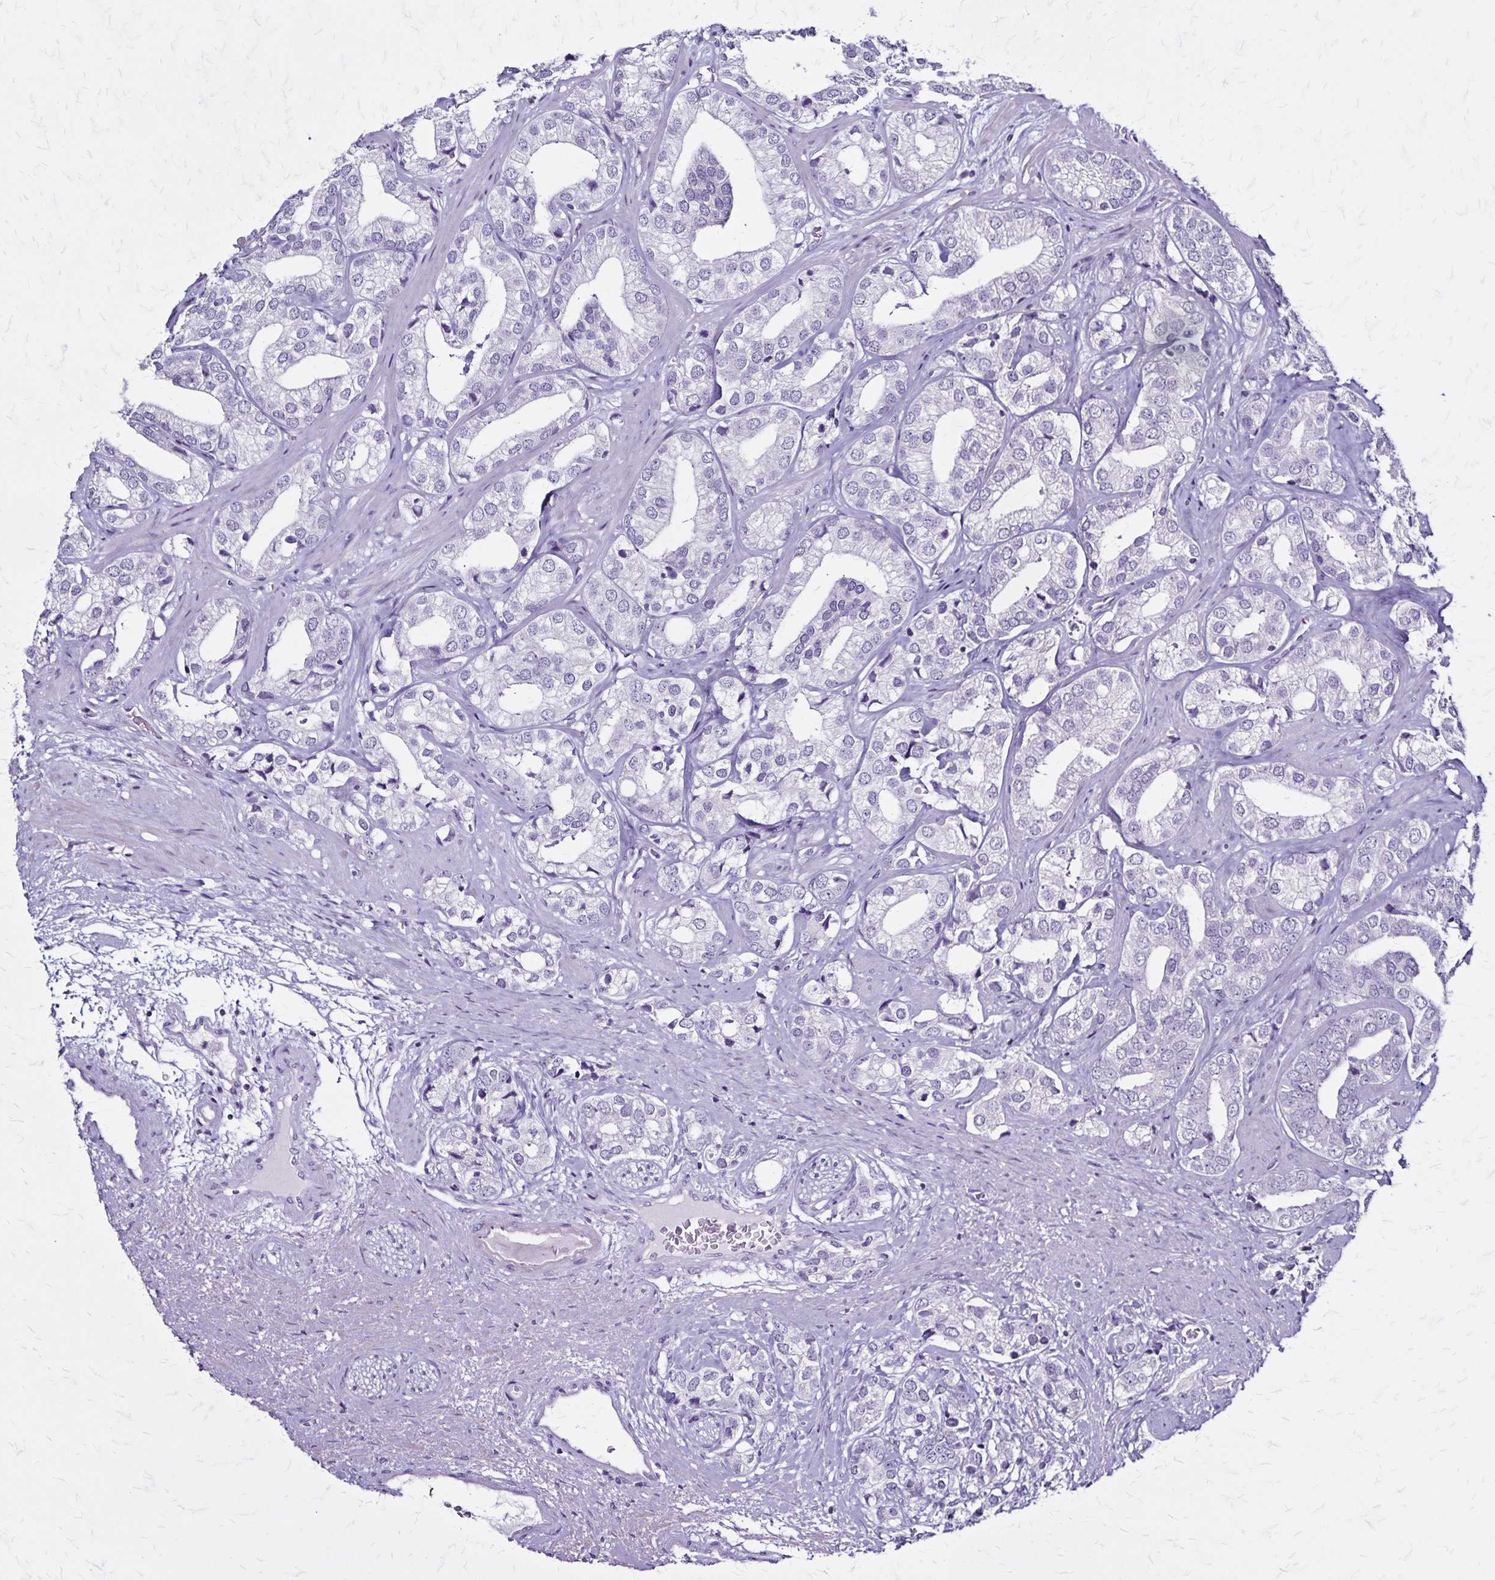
{"staining": {"intensity": "negative", "quantity": "none", "location": "none"}, "tissue": "prostate cancer", "cell_type": "Tumor cells", "image_type": "cancer", "snomed": [{"axis": "morphology", "description": "Adenocarcinoma, High grade"}, {"axis": "topography", "description": "Prostate"}], "caption": "Image shows no significant protein expression in tumor cells of prostate high-grade adenocarcinoma.", "gene": "PLXNA4", "patient": {"sex": "male", "age": 58}}